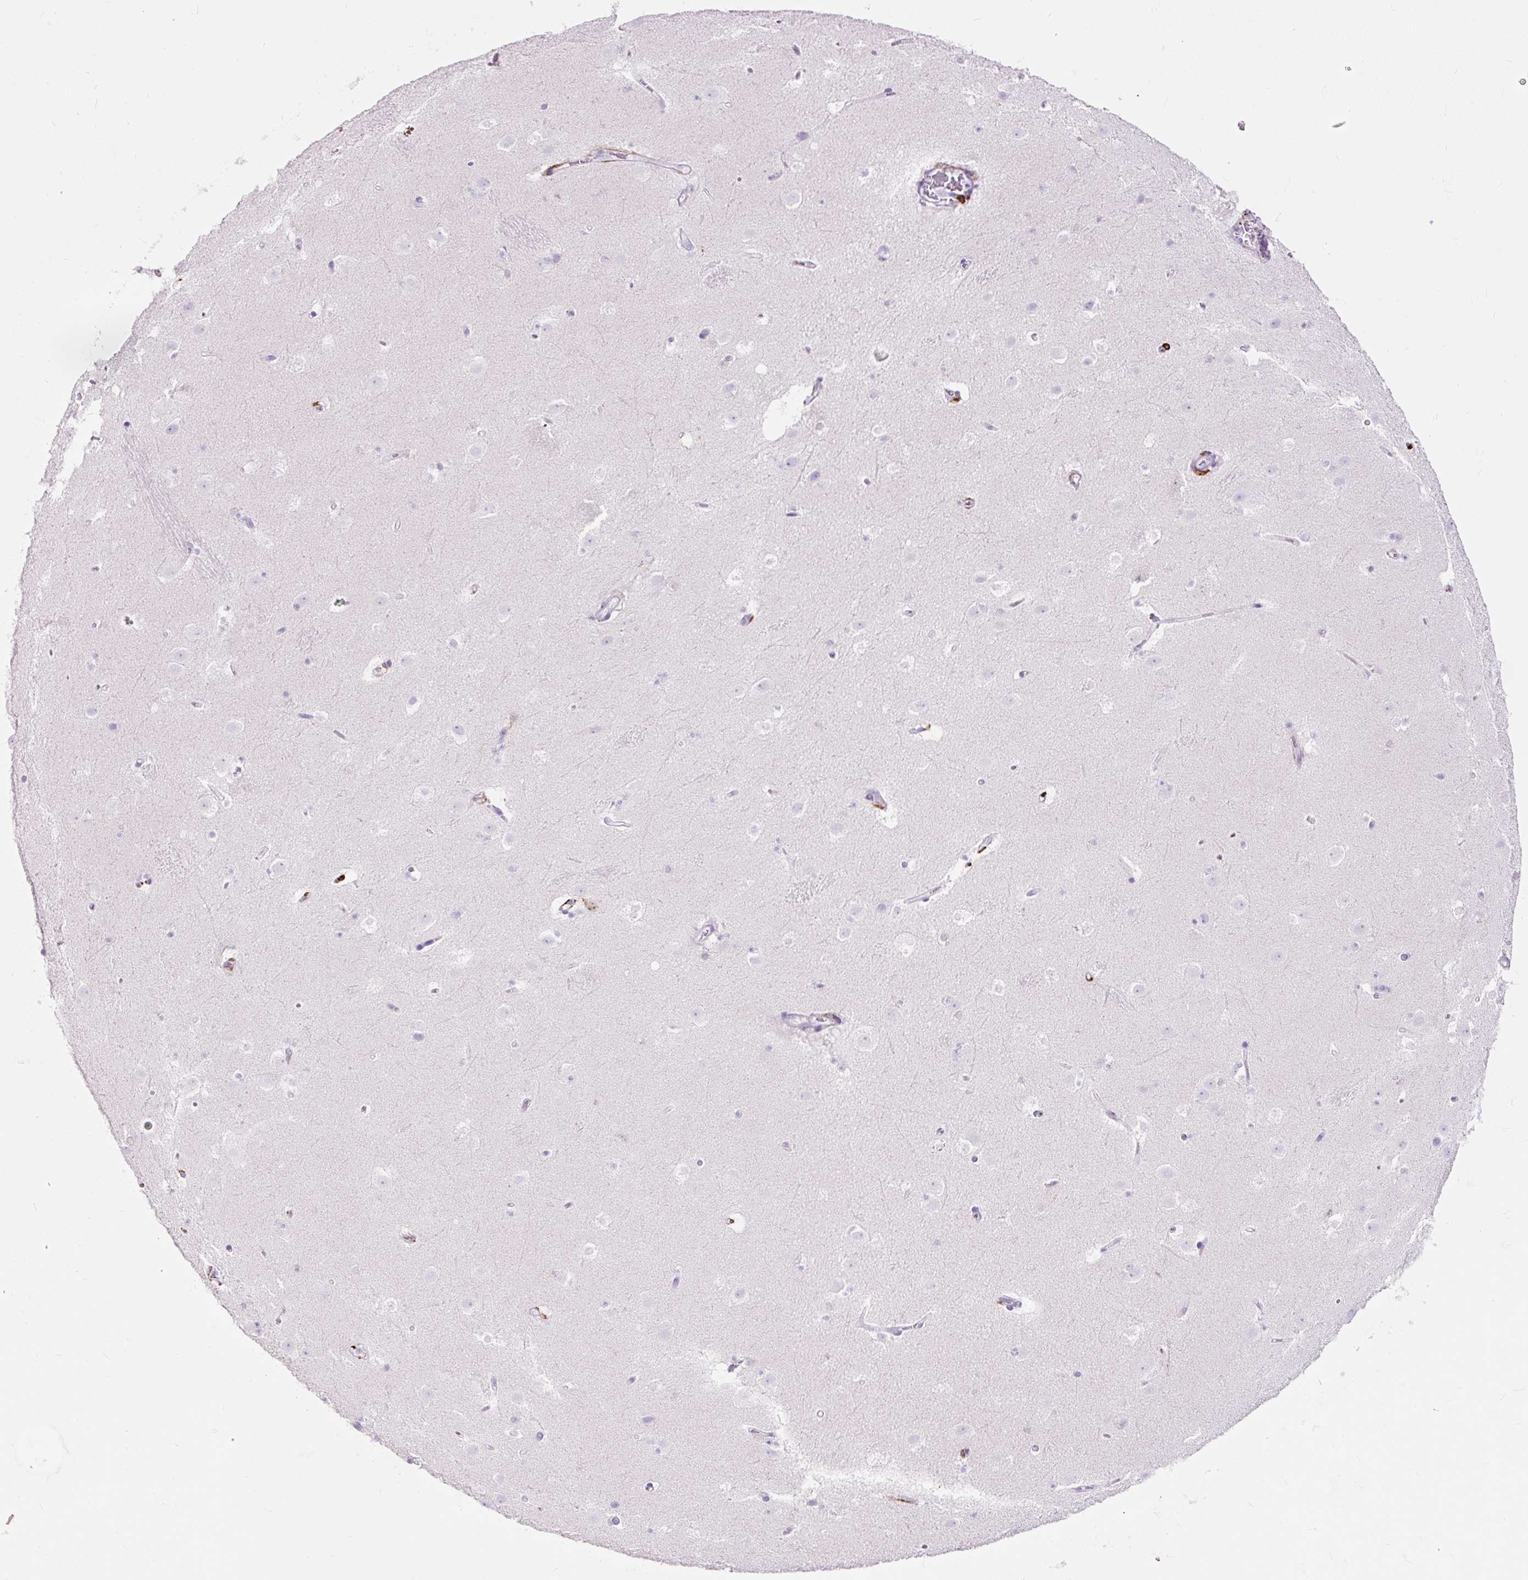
{"staining": {"intensity": "negative", "quantity": "none", "location": "none"}, "tissue": "caudate", "cell_type": "Glial cells", "image_type": "normal", "snomed": [{"axis": "morphology", "description": "Normal tissue, NOS"}, {"axis": "topography", "description": "Lateral ventricle wall"}], "caption": "The micrograph displays no staining of glial cells in benign caudate.", "gene": "HLA", "patient": {"sex": "male", "age": 37}}